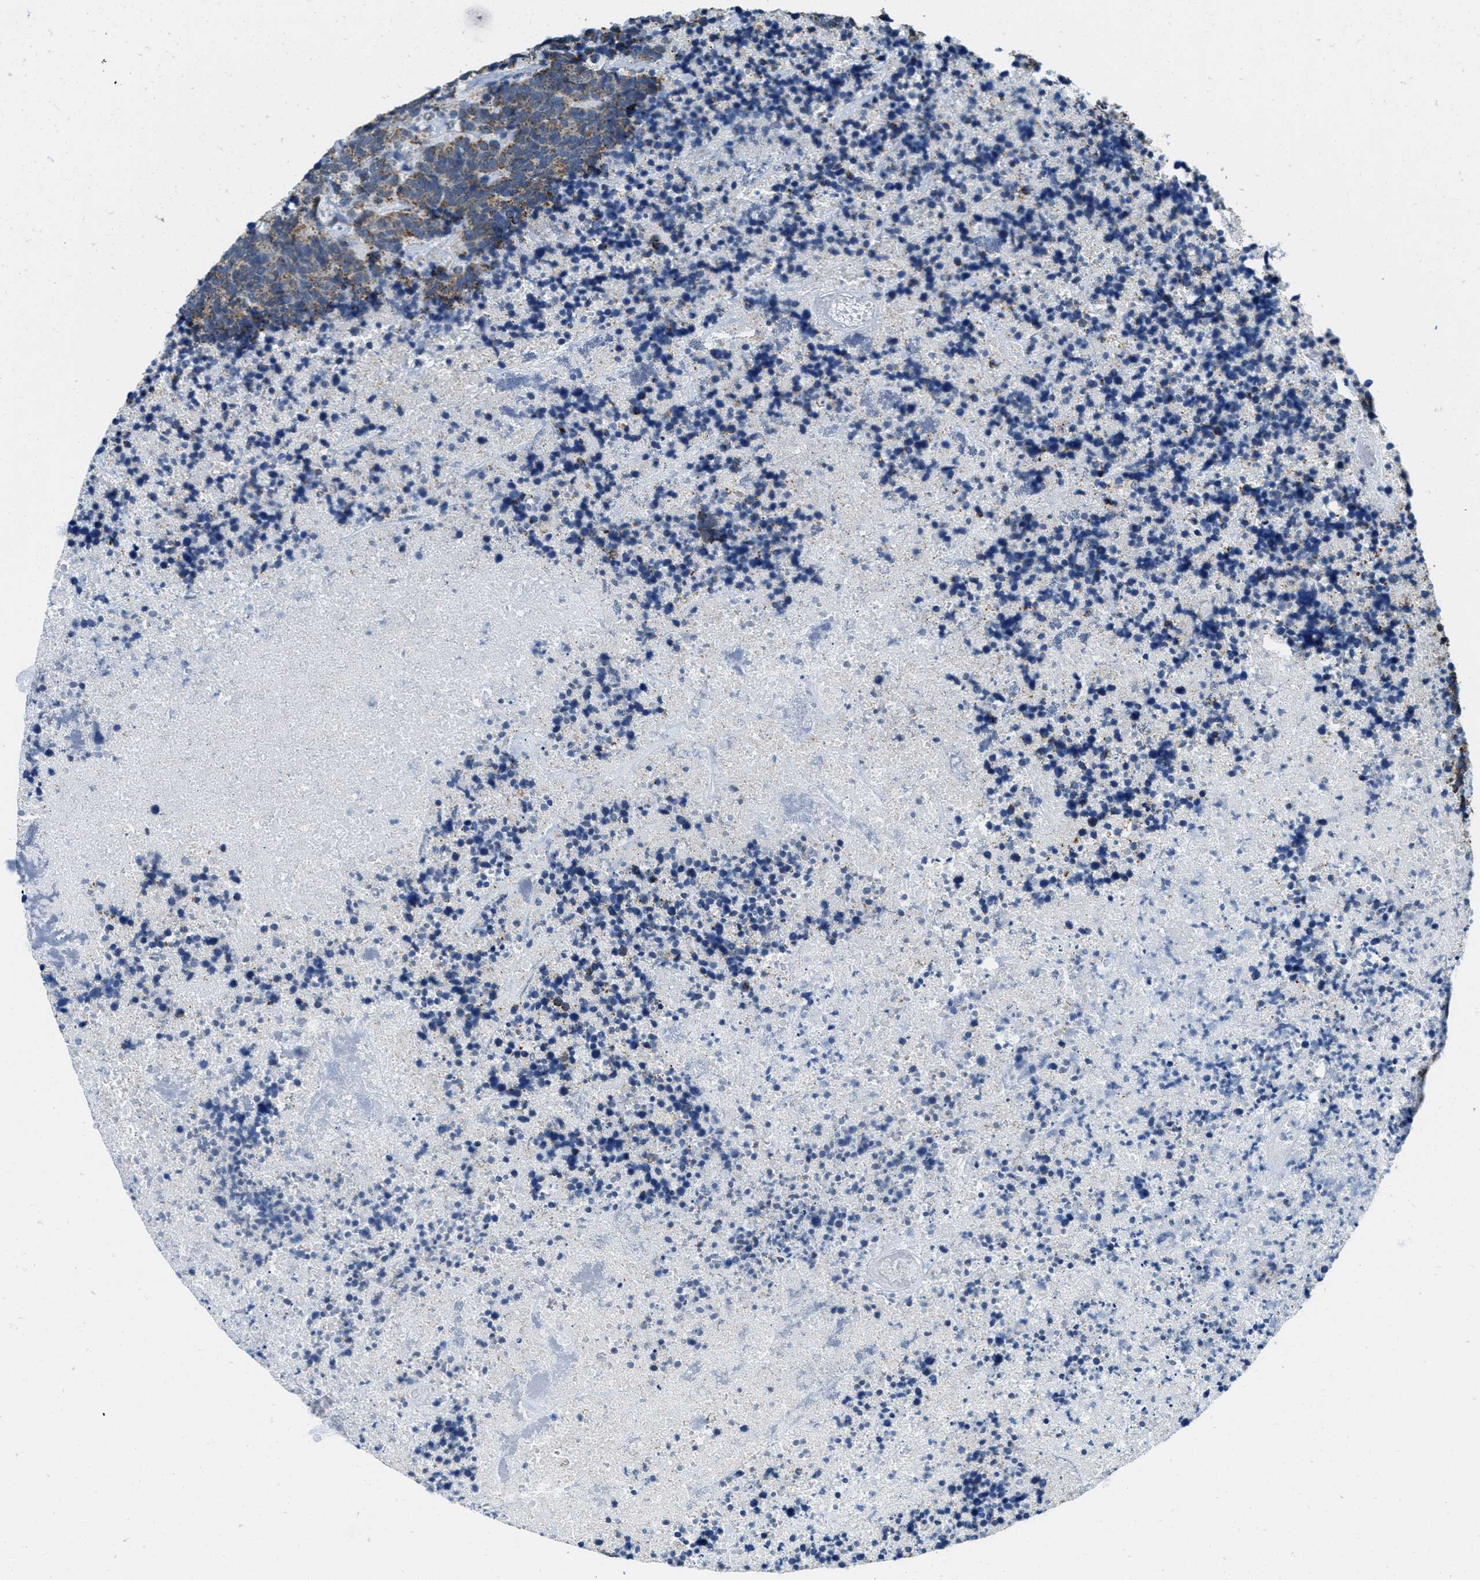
{"staining": {"intensity": "weak", "quantity": ">75%", "location": "cytoplasmic/membranous"}, "tissue": "carcinoid", "cell_type": "Tumor cells", "image_type": "cancer", "snomed": [{"axis": "morphology", "description": "Carcinoma, NOS"}, {"axis": "morphology", "description": "Carcinoid, malignant, NOS"}, {"axis": "topography", "description": "Urinary bladder"}], "caption": "Carcinoma stained with a brown dye exhibits weak cytoplasmic/membranous positive staining in about >75% of tumor cells.", "gene": "TOMM70", "patient": {"sex": "male", "age": 57}}